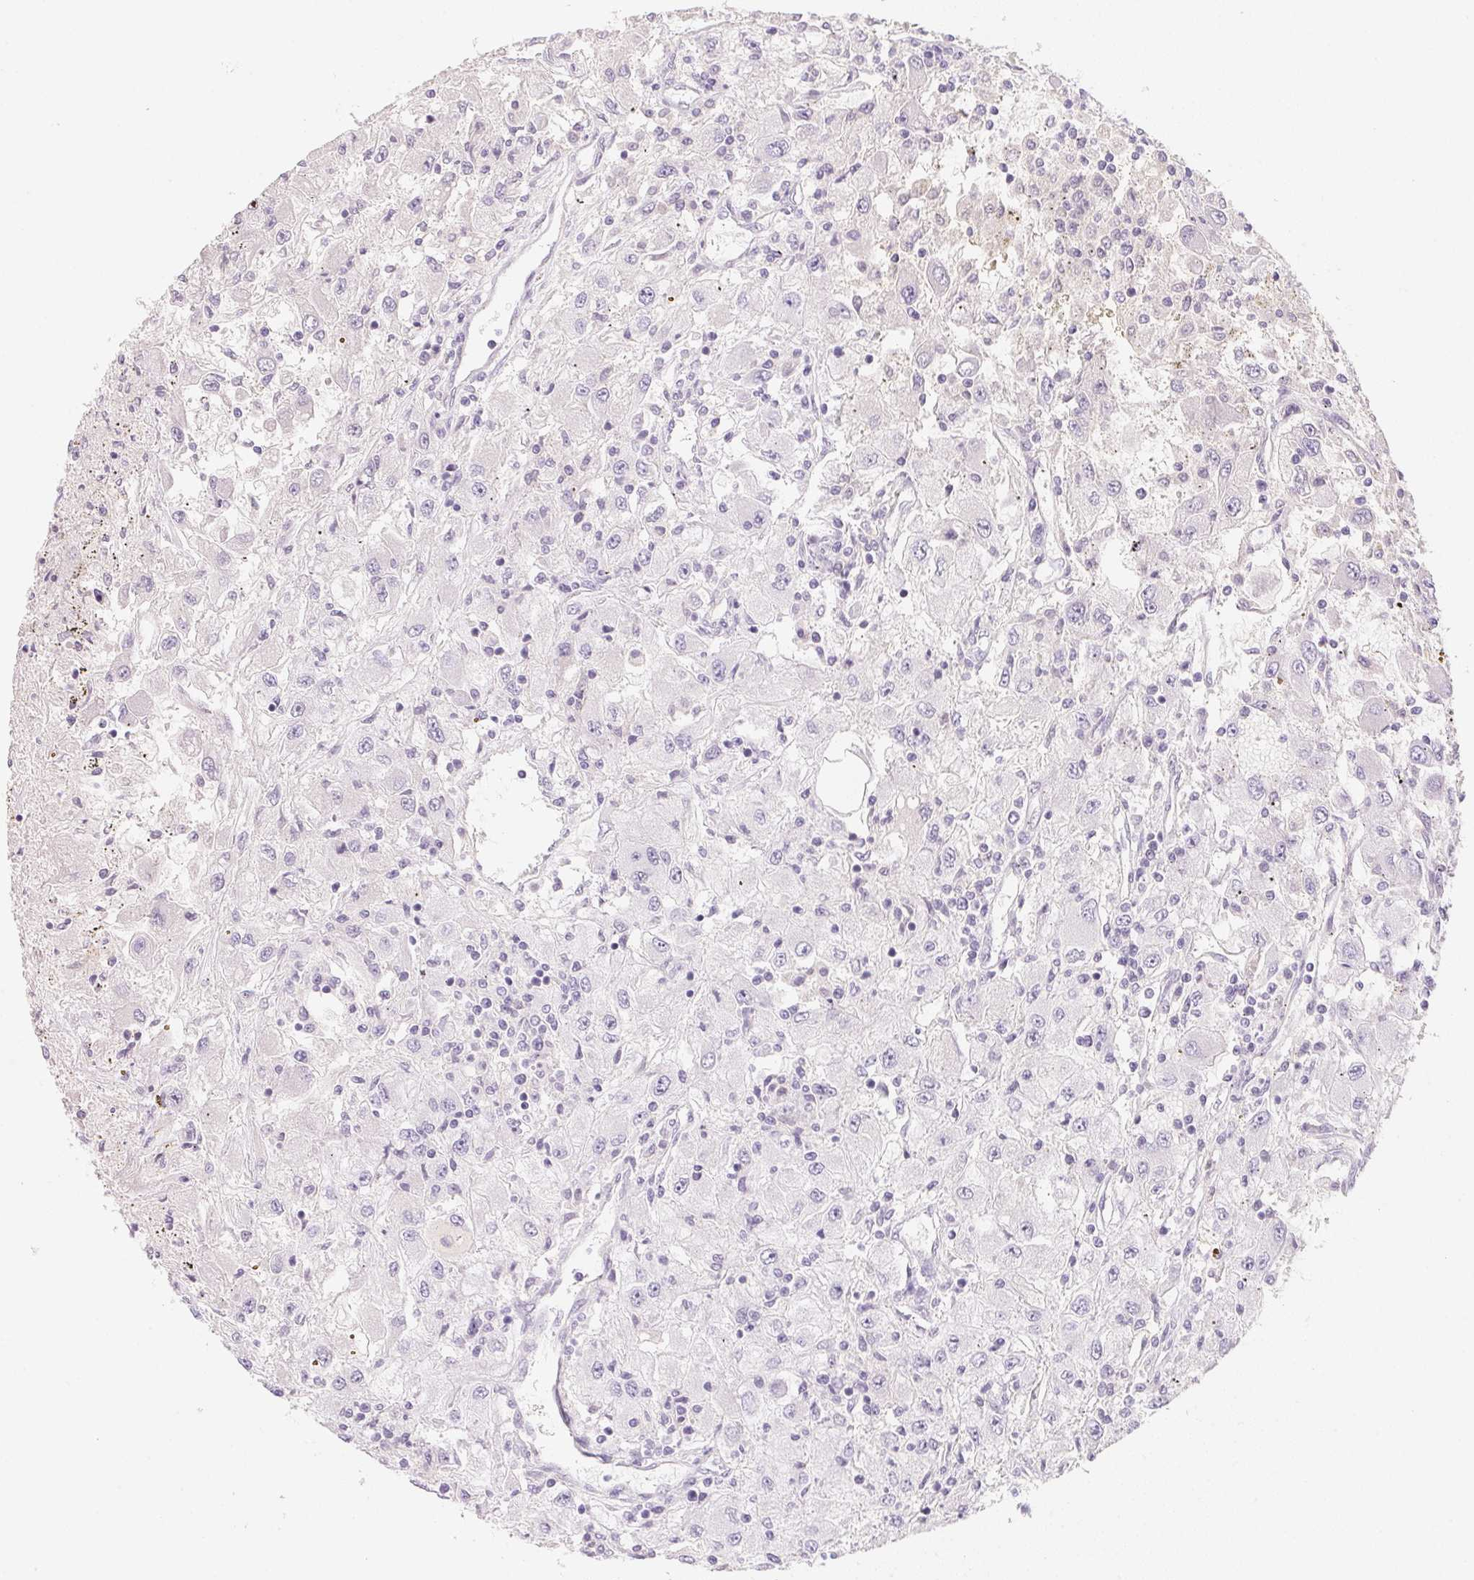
{"staining": {"intensity": "negative", "quantity": "none", "location": "none"}, "tissue": "renal cancer", "cell_type": "Tumor cells", "image_type": "cancer", "snomed": [{"axis": "morphology", "description": "Adenocarcinoma, NOS"}, {"axis": "topography", "description": "Kidney"}], "caption": "The image shows no staining of tumor cells in renal cancer.", "gene": "MCOLN3", "patient": {"sex": "female", "age": 67}}